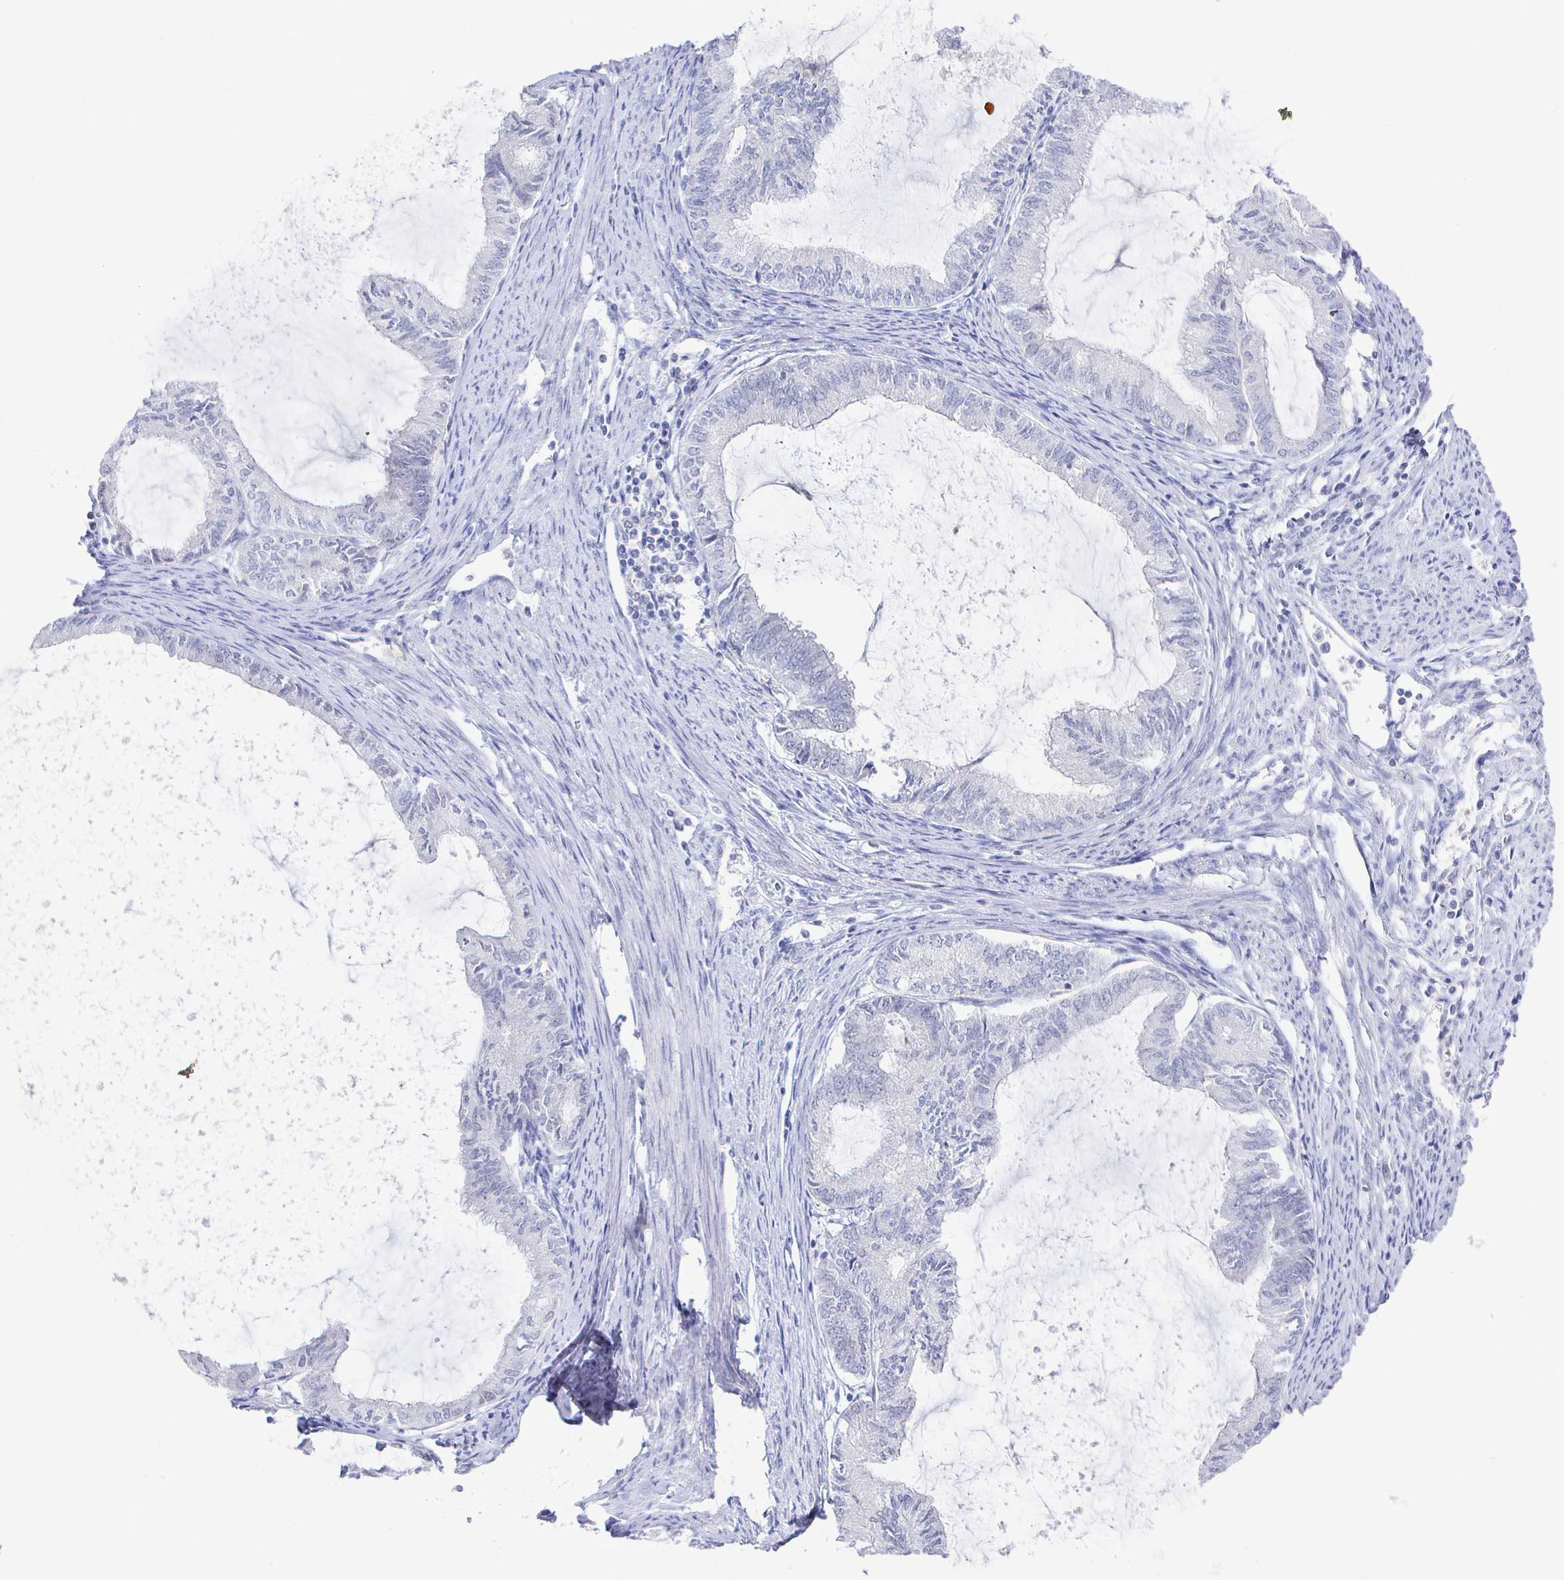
{"staining": {"intensity": "negative", "quantity": "none", "location": "none"}, "tissue": "endometrial cancer", "cell_type": "Tumor cells", "image_type": "cancer", "snomed": [{"axis": "morphology", "description": "Adenocarcinoma, NOS"}, {"axis": "topography", "description": "Endometrium"}], "caption": "Immunohistochemistry of adenocarcinoma (endometrial) demonstrates no expression in tumor cells.", "gene": "LRRC23", "patient": {"sex": "female", "age": 86}}